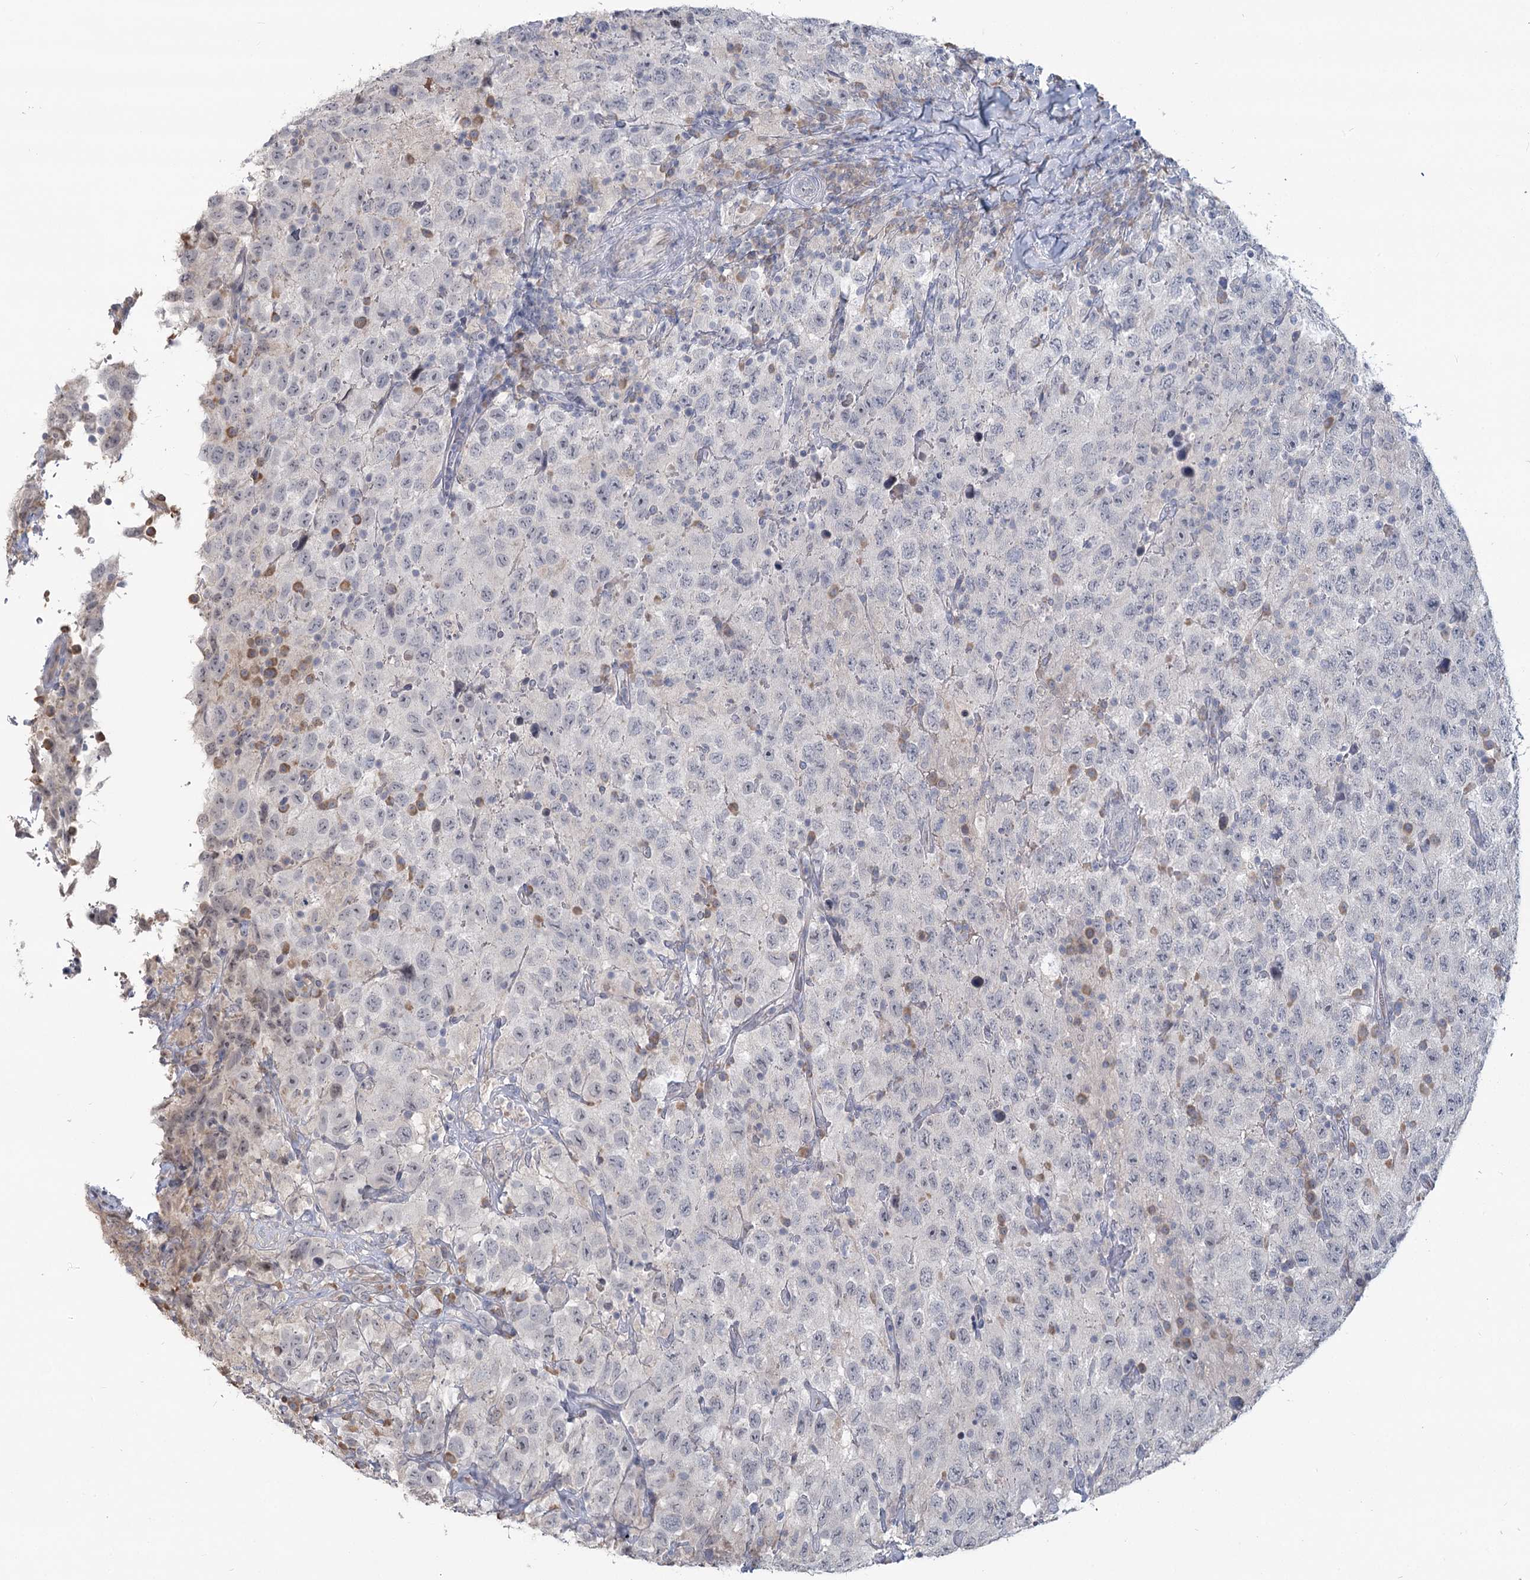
{"staining": {"intensity": "negative", "quantity": "none", "location": "none"}, "tissue": "testis cancer", "cell_type": "Tumor cells", "image_type": "cancer", "snomed": [{"axis": "morphology", "description": "Seminoma, NOS"}, {"axis": "topography", "description": "Testis"}], "caption": "DAB immunohistochemical staining of seminoma (testis) demonstrates no significant positivity in tumor cells.", "gene": "SLC9A3", "patient": {"sex": "male", "age": 41}}